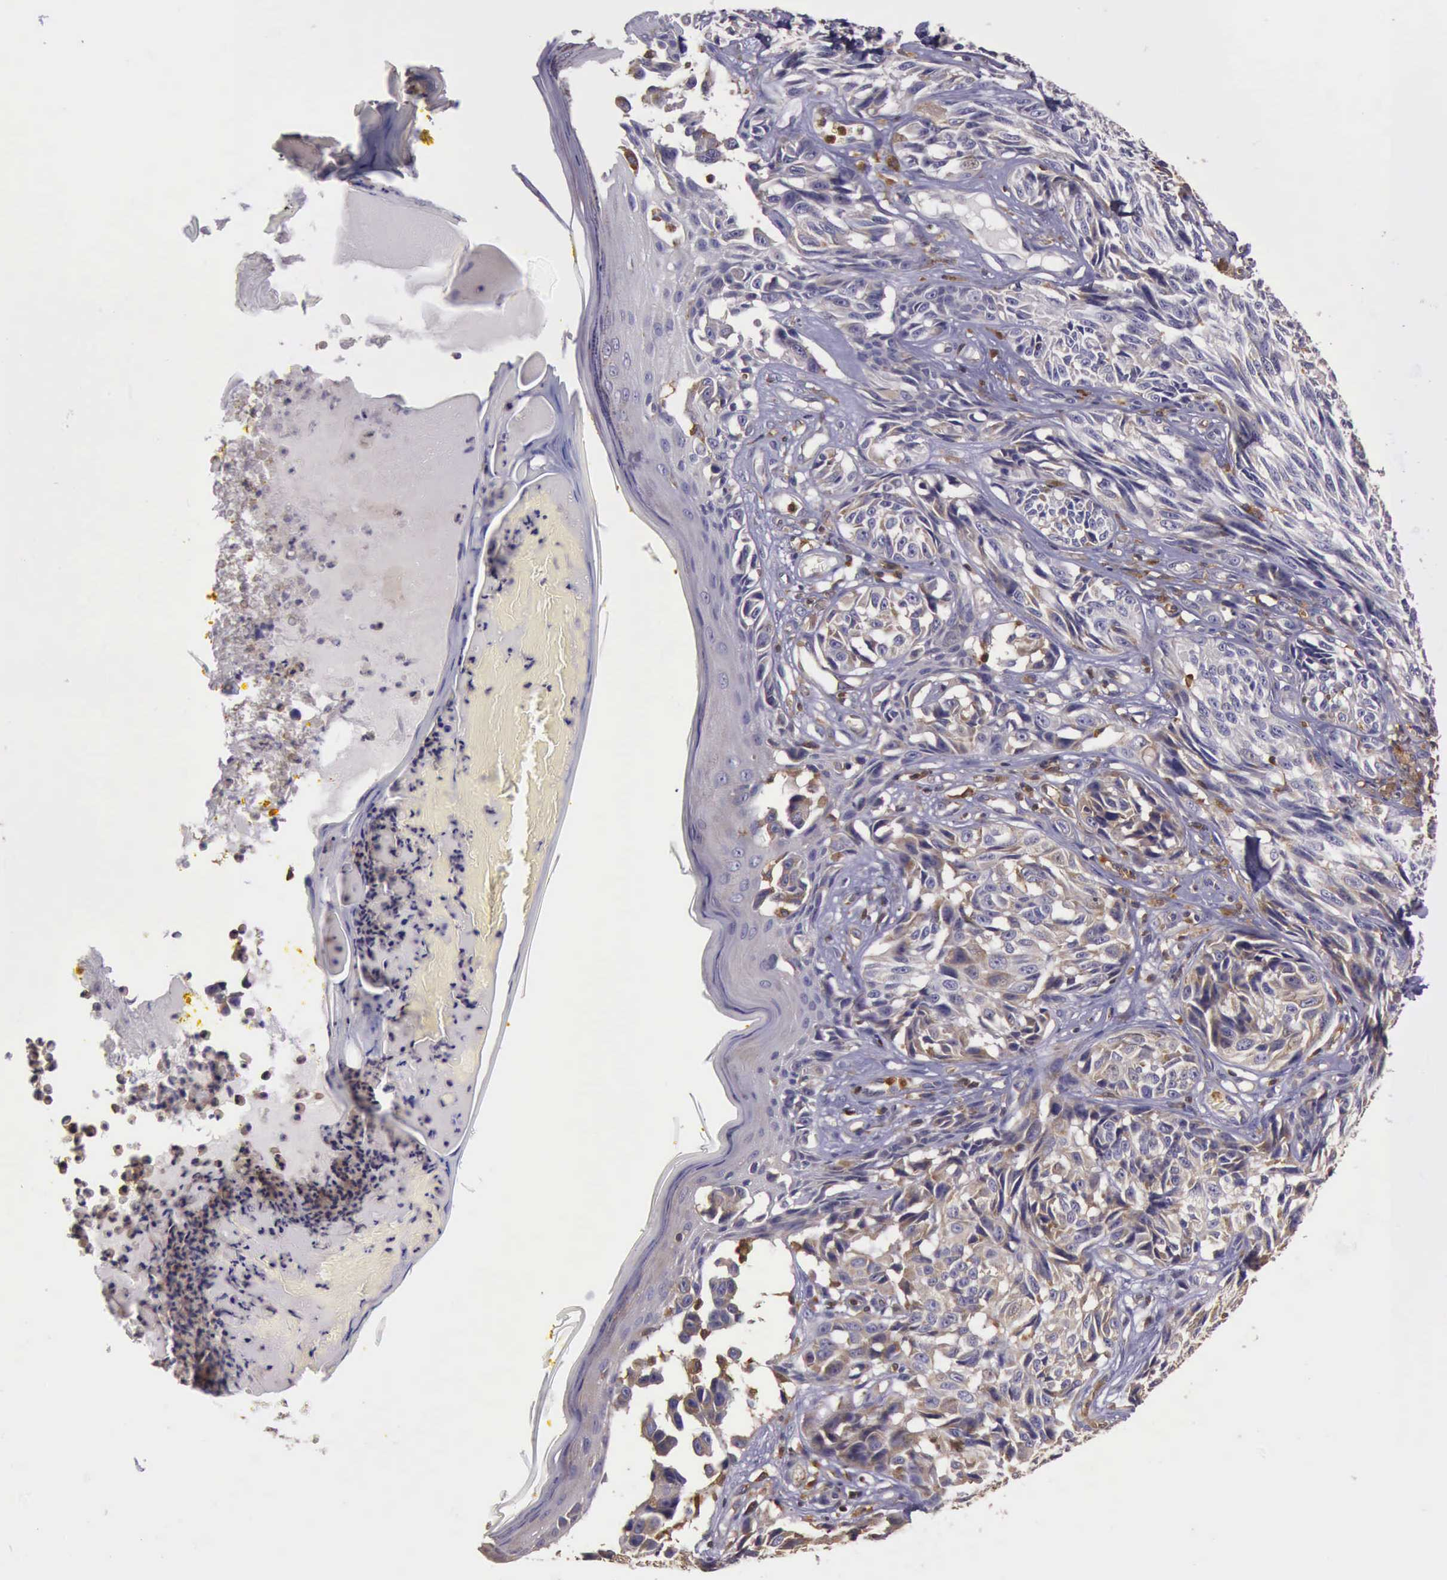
{"staining": {"intensity": "weak", "quantity": "<25%", "location": "cytoplasmic/membranous"}, "tissue": "melanoma", "cell_type": "Tumor cells", "image_type": "cancer", "snomed": [{"axis": "morphology", "description": "Malignant melanoma, NOS"}, {"axis": "topography", "description": "Skin"}], "caption": "High power microscopy photomicrograph of an IHC histopathology image of malignant melanoma, revealing no significant expression in tumor cells.", "gene": "ARHGAP4", "patient": {"sex": "male", "age": 67}}